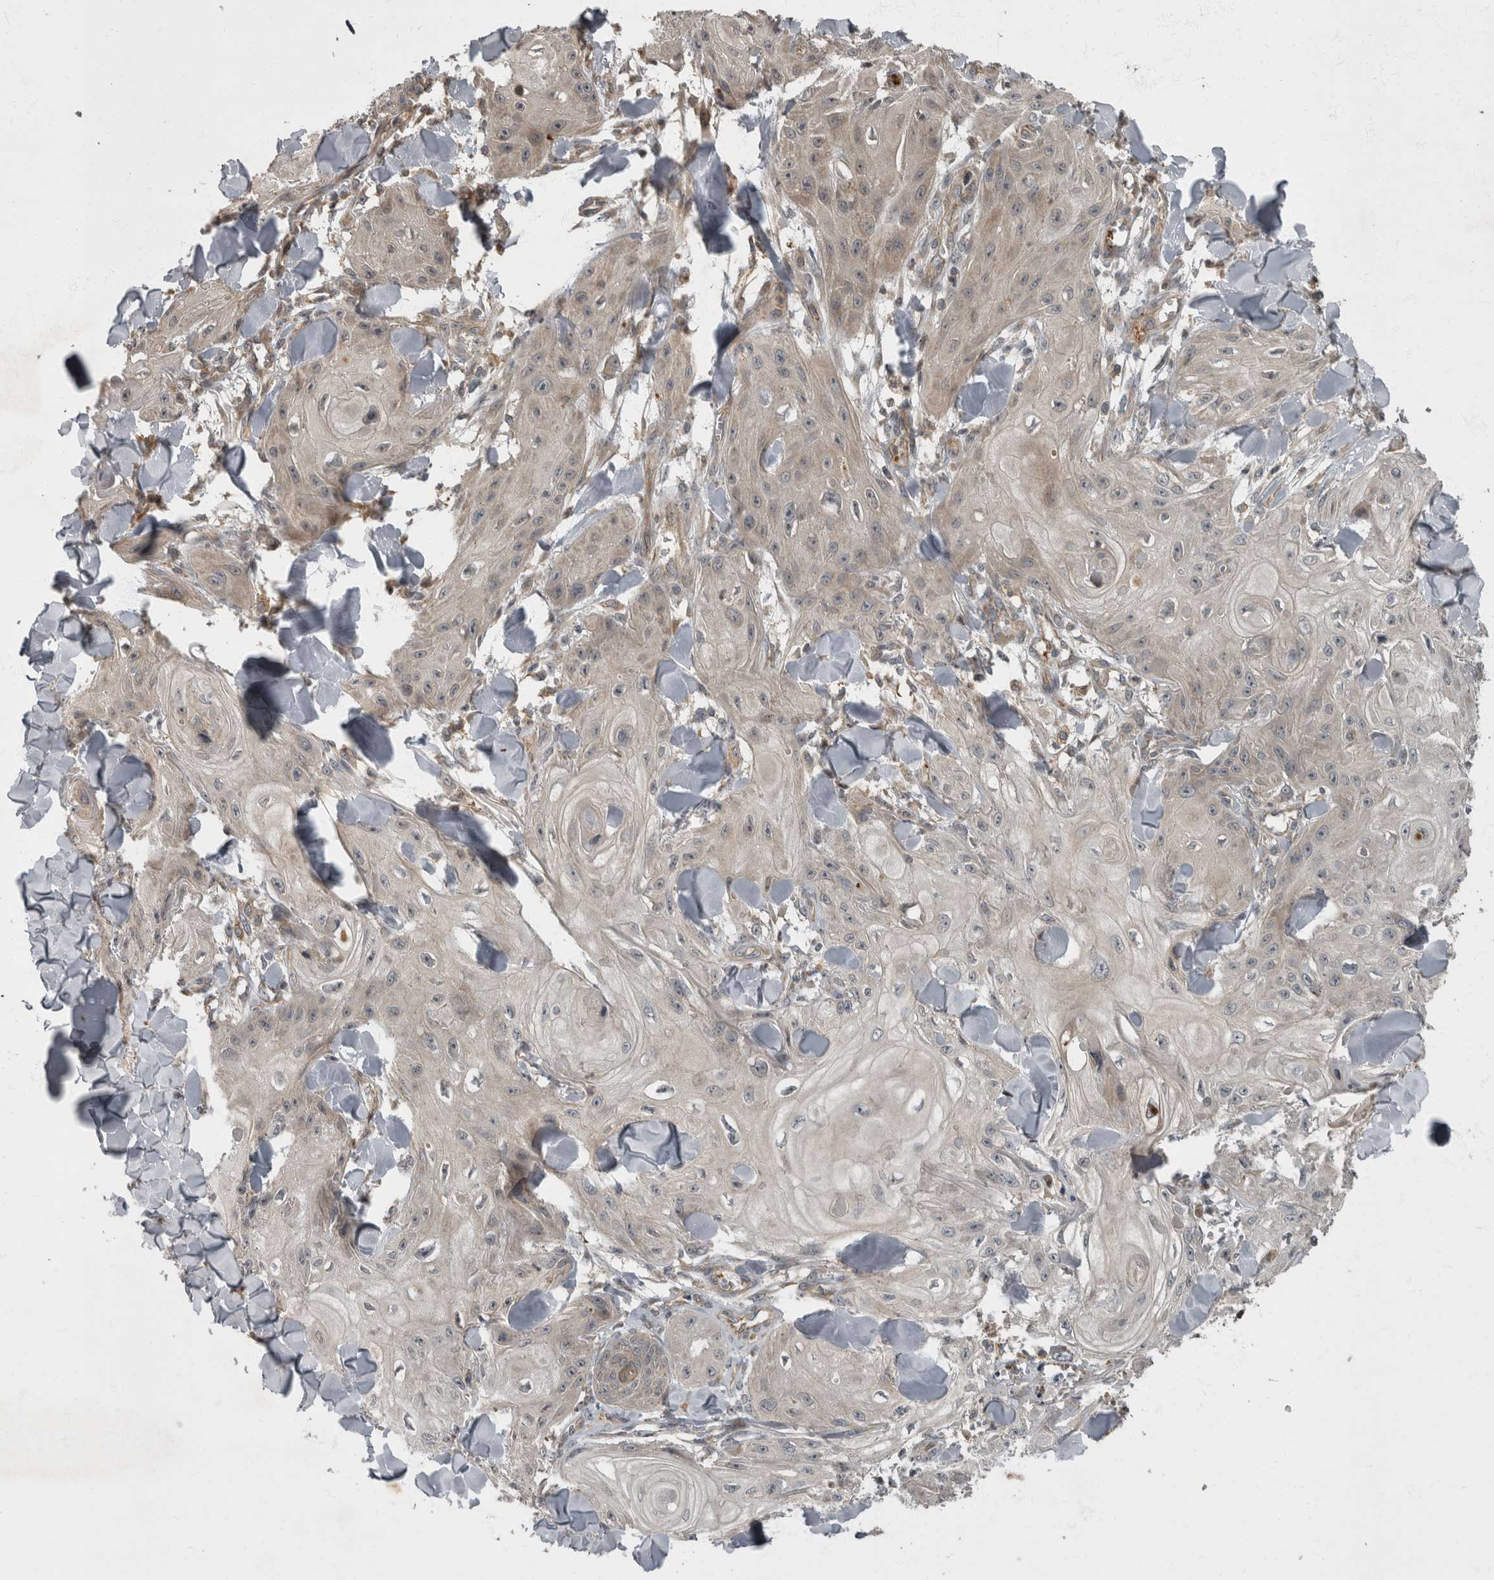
{"staining": {"intensity": "negative", "quantity": "none", "location": "none"}, "tissue": "skin cancer", "cell_type": "Tumor cells", "image_type": "cancer", "snomed": [{"axis": "morphology", "description": "Squamous cell carcinoma, NOS"}, {"axis": "topography", "description": "Skin"}], "caption": "There is no significant positivity in tumor cells of squamous cell carcinoma (skin).", "gene": "VEGFD", "patient": {"sex": "male", "age": 74}}